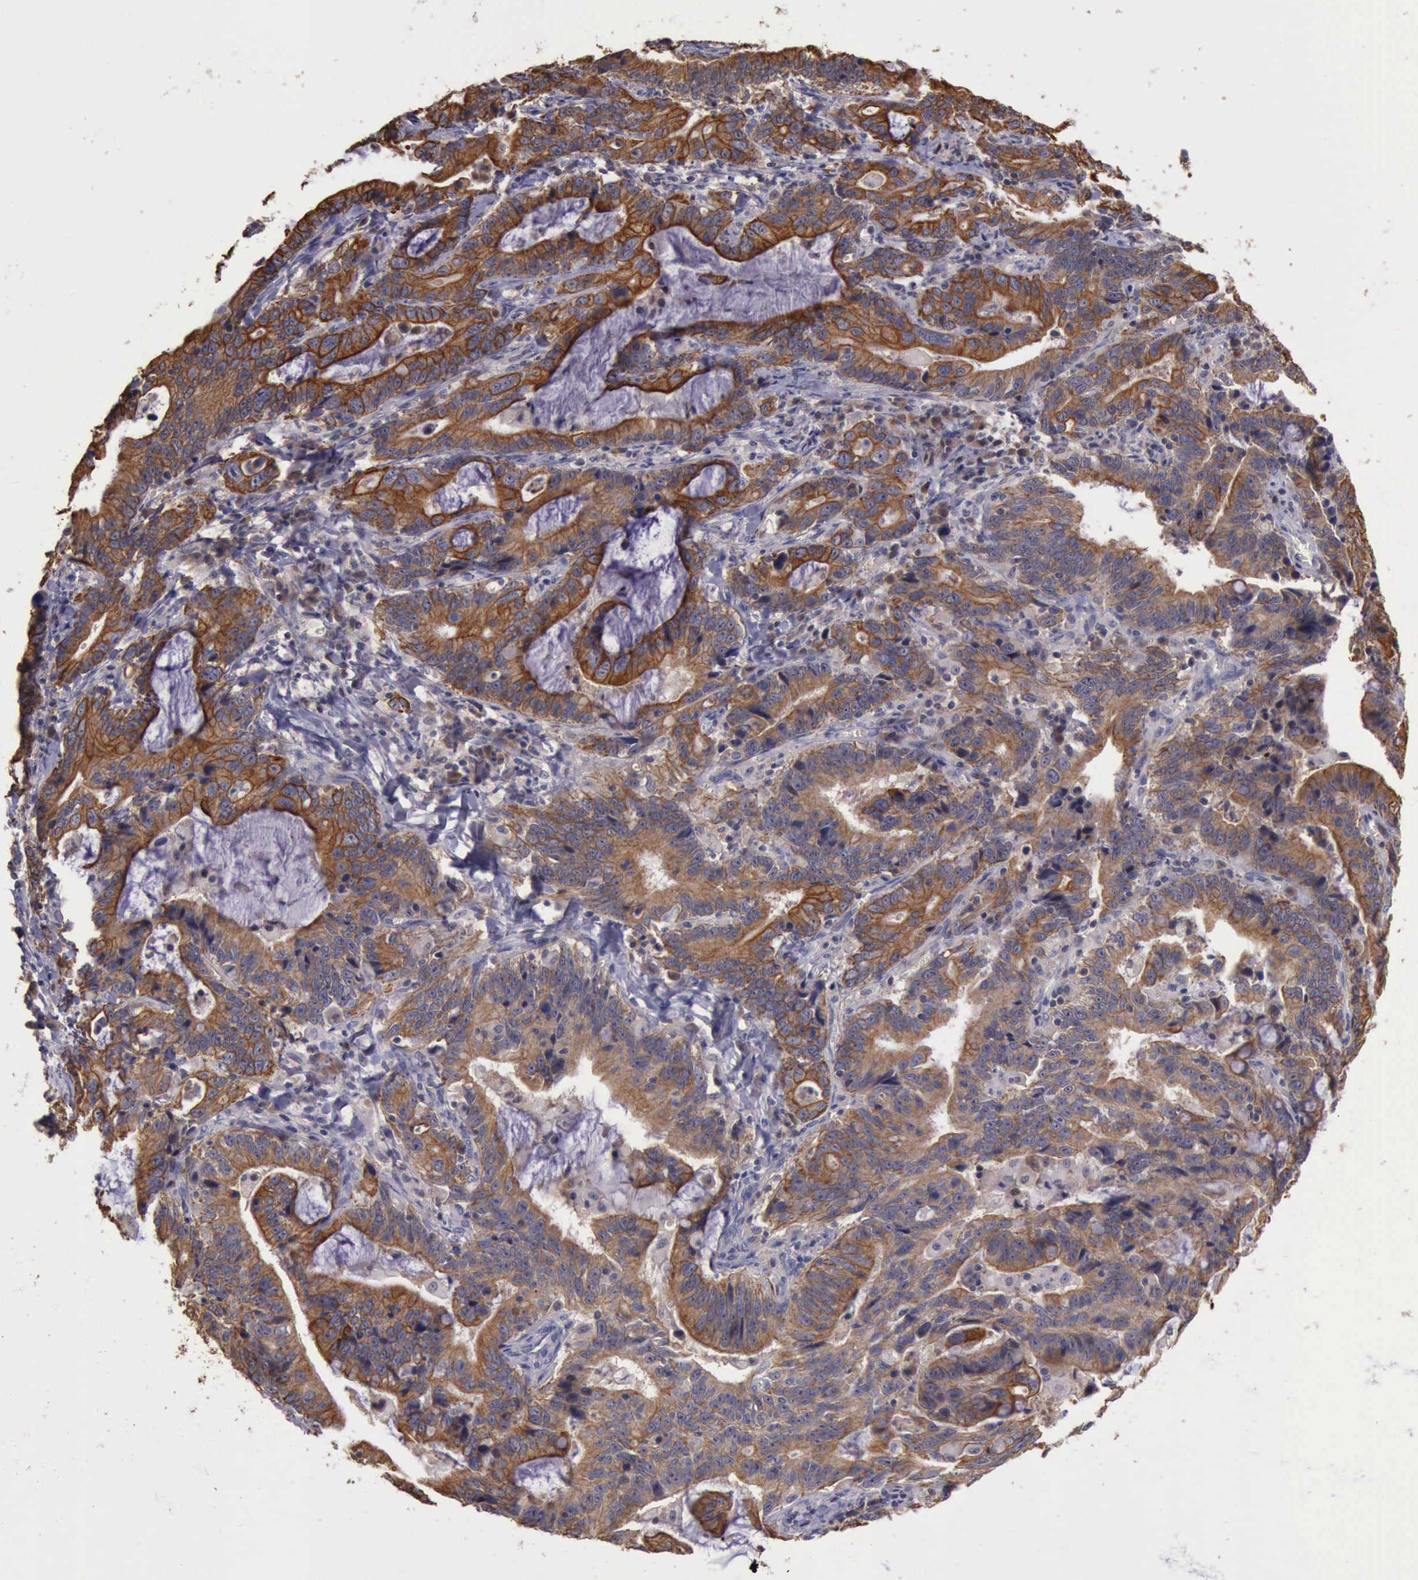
{"staining": {"intensity": "moderate", "quantity": ">75%", "location": "cytoplasmic/membranous"}, "tissue": "stomach cancer", "cell_type": "Tumor cells", "image_type": "cancer", "snomed": [{"axis": "morphology", "description": "Adenocarcinoma, NOS"}, {"axis": "topography", "description": "Stomach, upper"}], "caption": "Immunohistochemistry (IHC) staining of stomach cancer (adenocarcinoma), which demonstrates medium levels of moderate cytoplasmic/membranous expression in about >75% of tumor cells indicating moderate cytoplasmic/membranous protein staining. The staining was performed using DAB (3,3'-diaminobenzidine) (brown) for protein detection and nuclei were counterstained in hematoxylin (blue).", "gene": "RAB39B", "patient": {"sex": "male", "age": 63}}